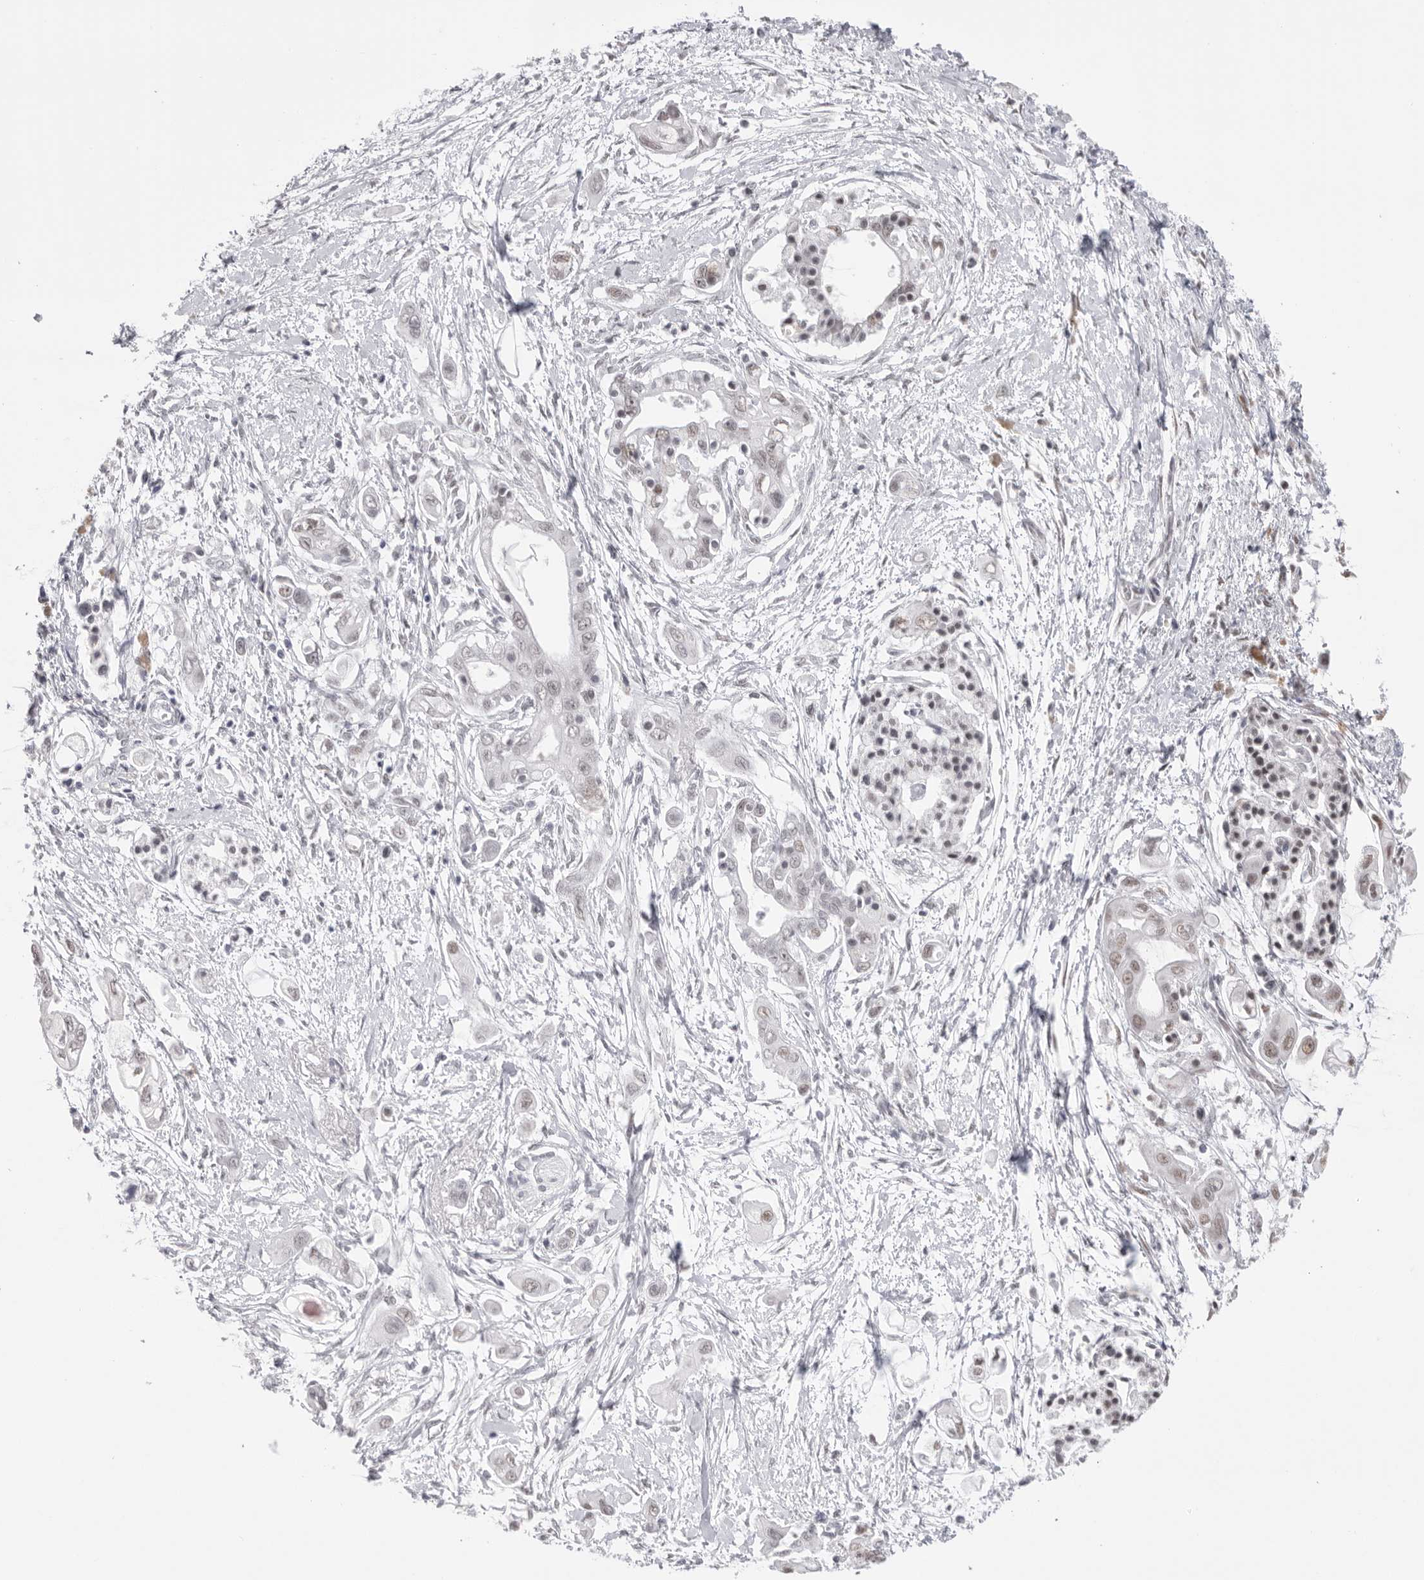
{"staining": {"intensity": "weak", "quantity": "<25%", "location": "nuclear"}, "tissue": "pancreatic cancer", "cell_type": "Tumor cells", "image_type": "cancer", "snomed": [{"axis": "morphology", "description": "Adenocarcinoma, NOS"}, {"axis": "topography", "description": "Pancreas"}], "caption": "The immunohistochemistry image has no significant positivity in tumor cells of adenocarcinoma (pancreatic) tissue. The staining is performed using DAB brown chromogen with nuclei counter-stained in using hematoxylin.", "gene": "BCLAF3", "patient": {"sex": "male", "age": 59}}